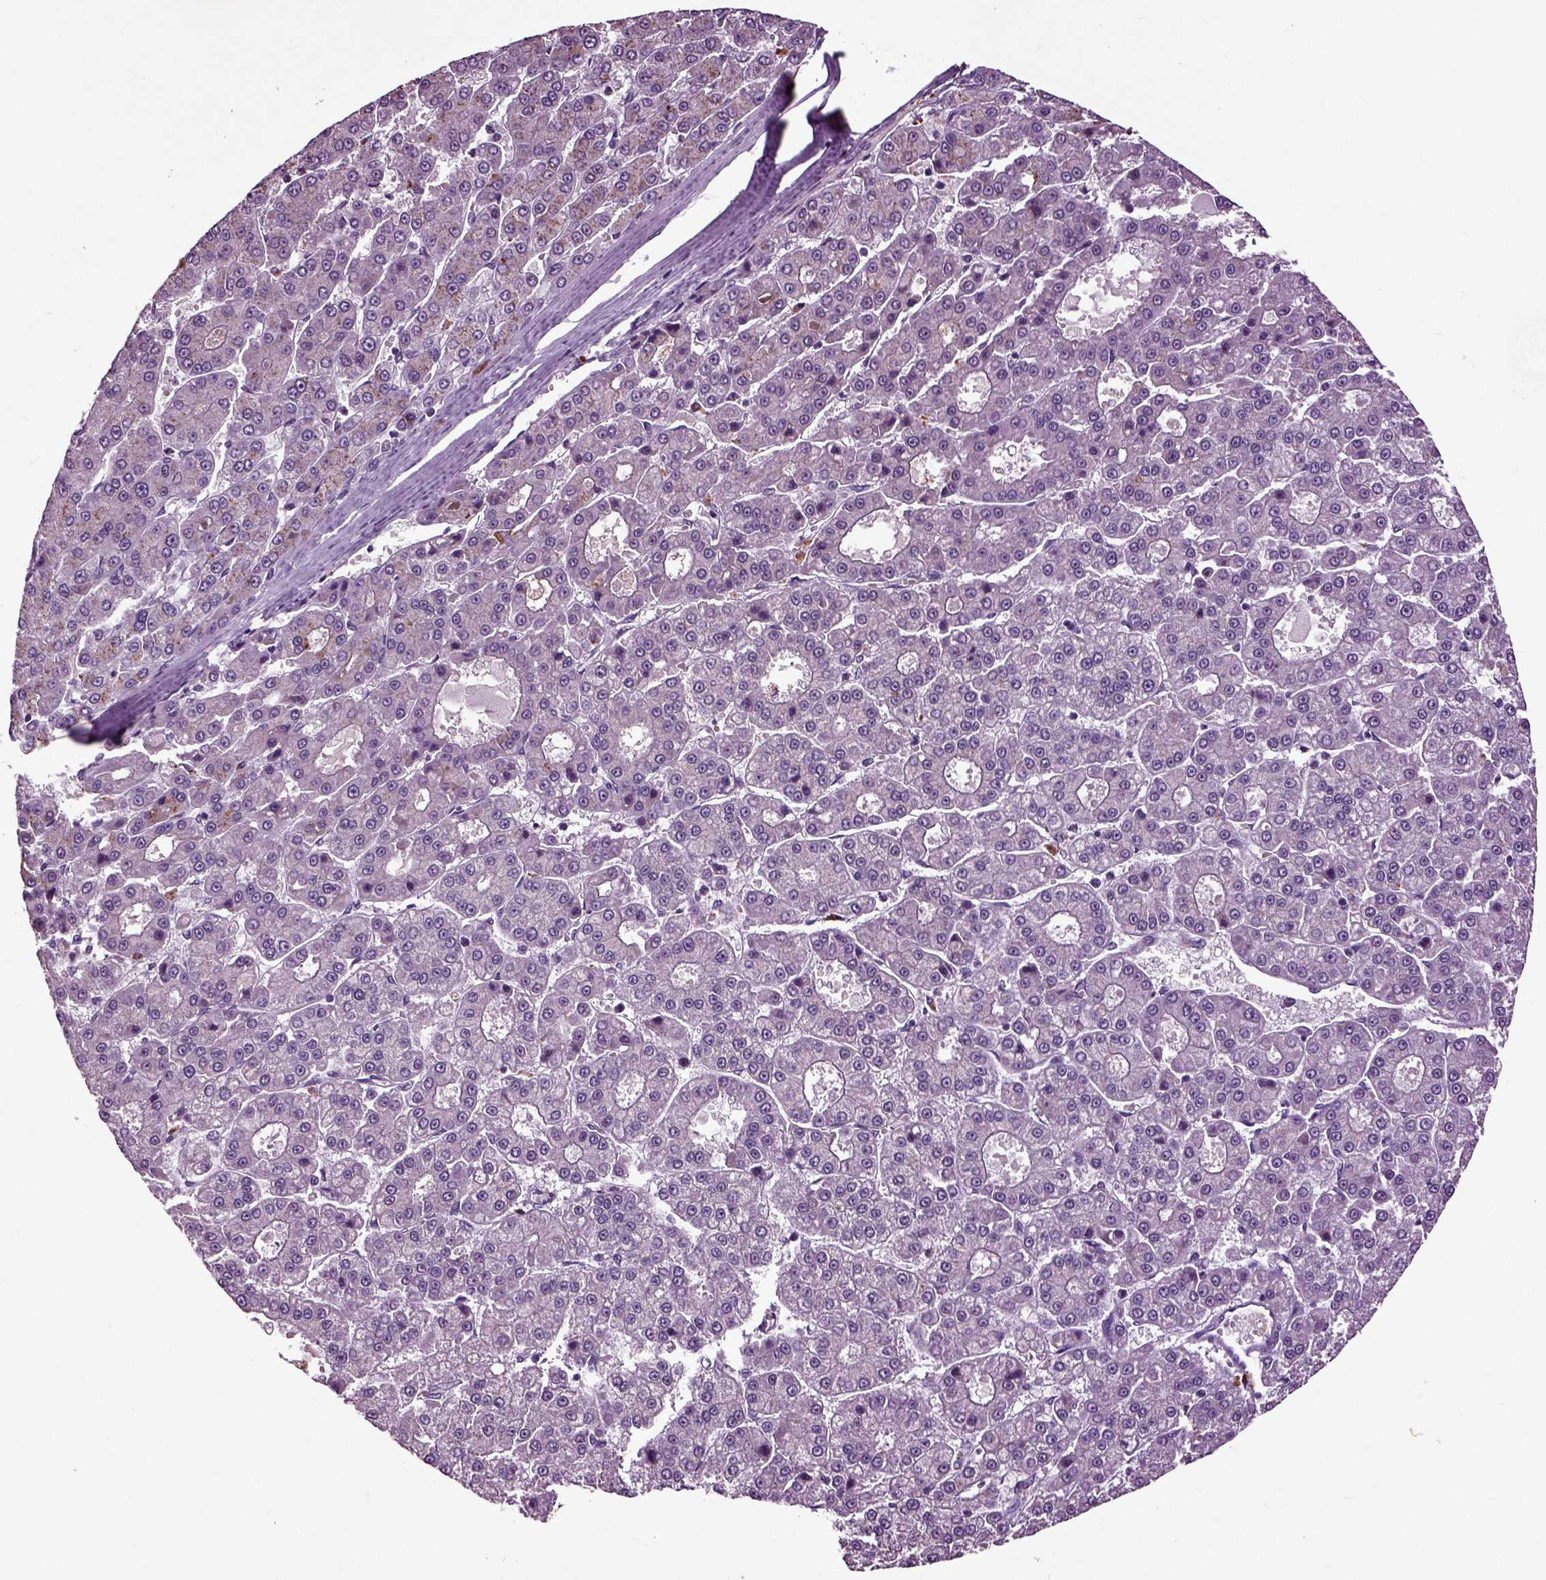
{"staining": {"intensity": "negative", "quantity": "none", "location": "none"}, "tissue": "liver cancer", "cell_type": "Tumor cells", "image_type": "cancer", "snomed": [{"axis": "morphology", "description": "Carcinoma, Hepatocellular, NOS"}, {"axis": "topography", "description": "Liver"}], "caption": "IHC of human liver cancer (hepatocellular carcinoma) displays no positivity in tumor cells.", "gene": "CRHR1", "patient": {"sex": "male", "age": 70}}